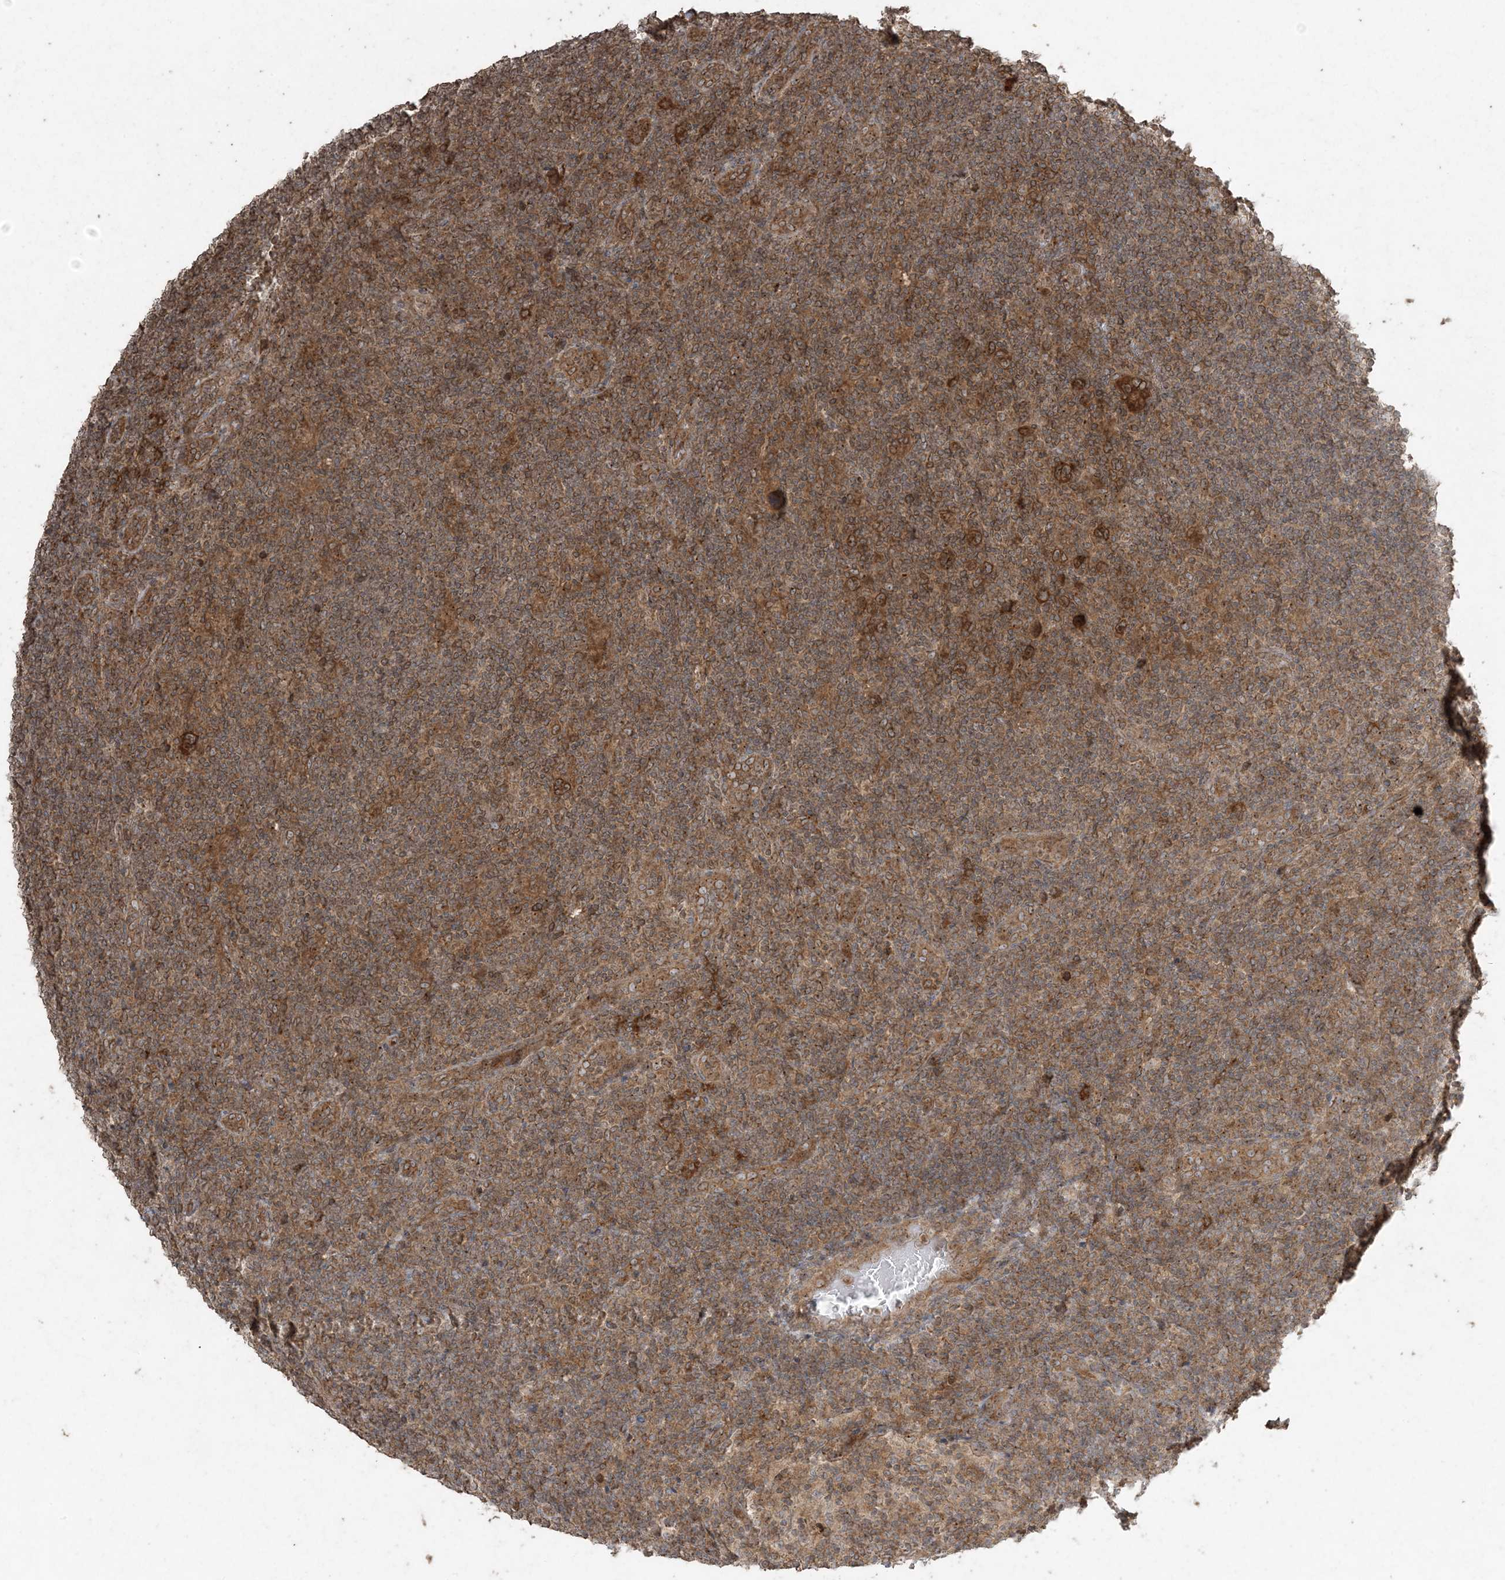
{"staining": {"intensity": "moderate", "quantity": ">75%", "location": "cytoplasmic/membranous"}, "tissue": "lymphoma", "cell_type": "Tumor cells", "image_type": "cancer", "snomed": [{"axis": "morphology", "description": "Hodgkin's disease, NOS"}, {"axis": "topography", "description": "Lymph node"}], "caption": "An image of Hodgkin's disease stained for a protein reveals moderate cytoplasmic/membranous brown staining in tumor cells.", "gene": "DDX19B", "patient": {"sex": "female", "age": 57}}